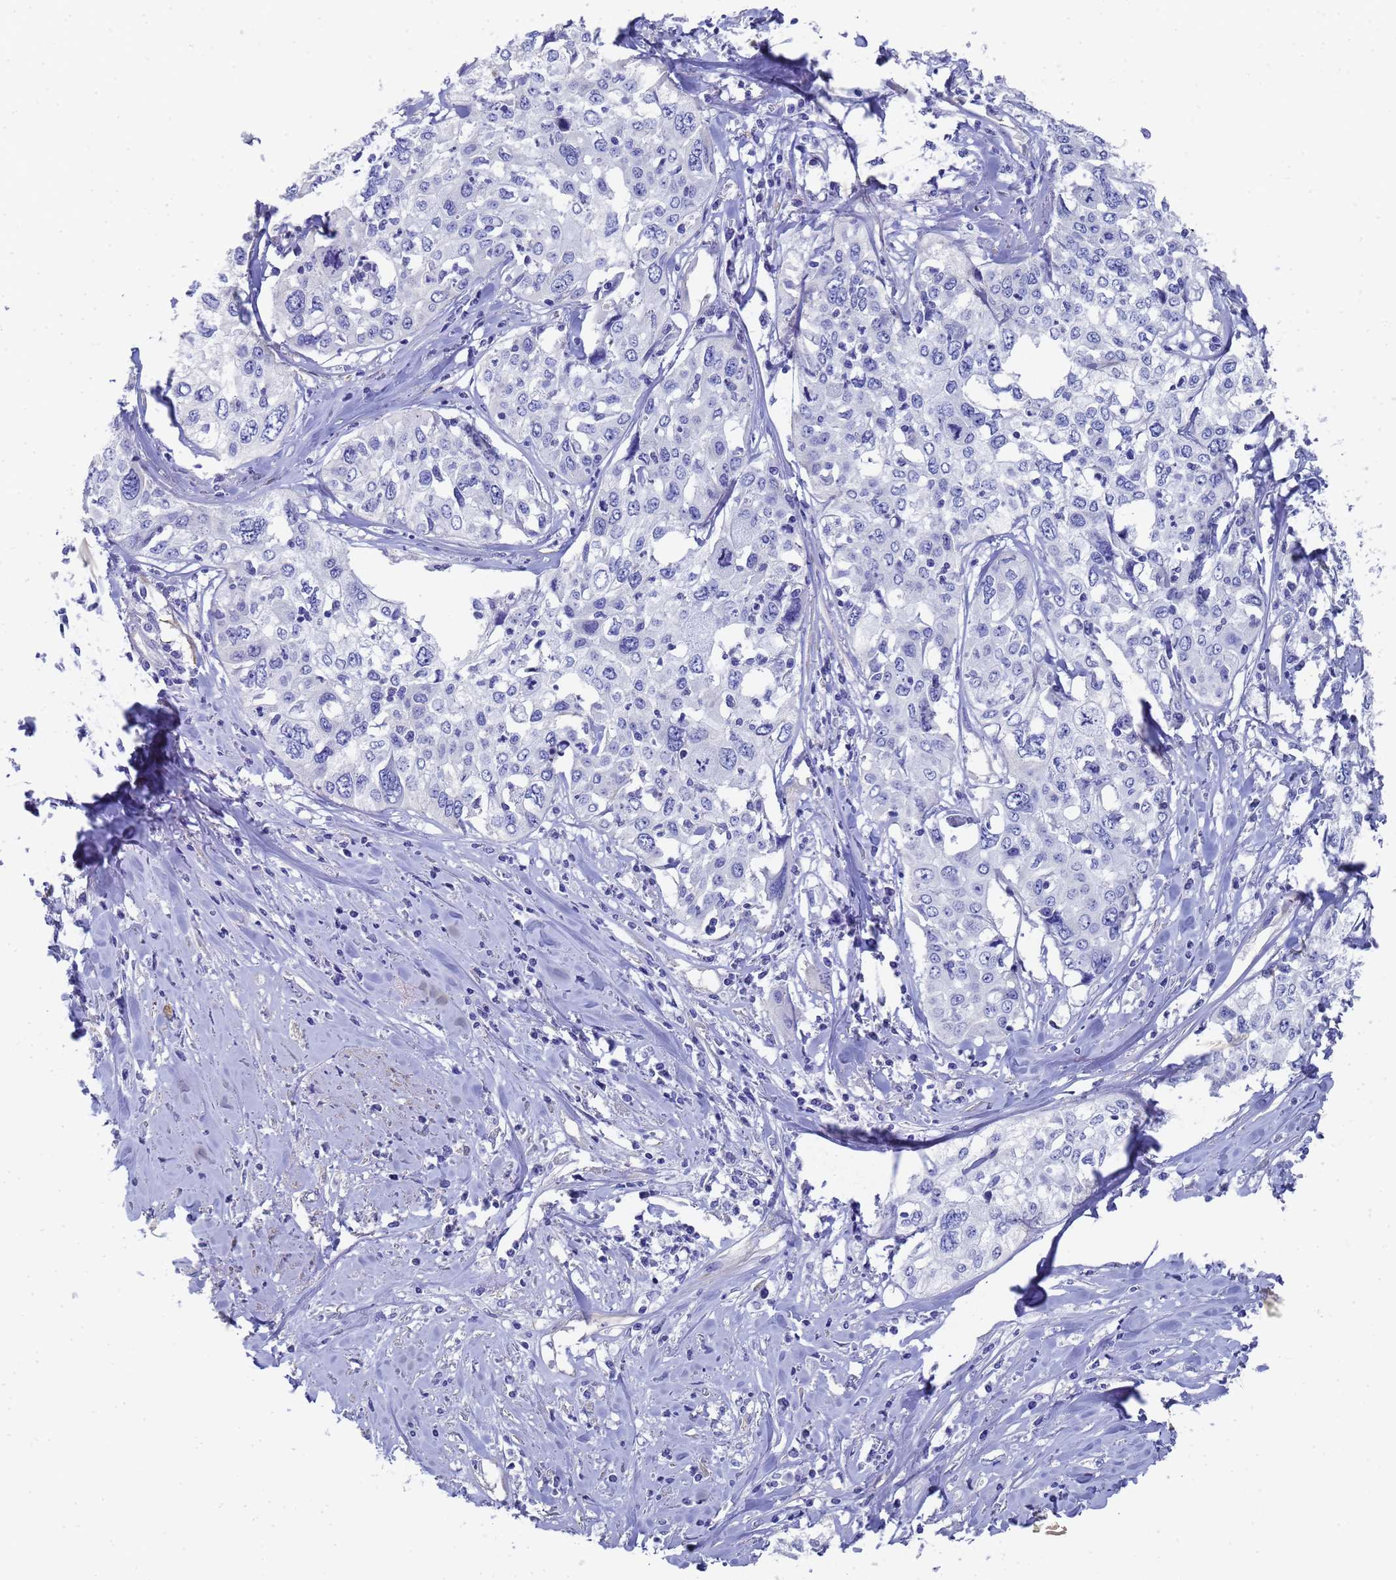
{"staining": {"intensity": "negative", "quantity": "none", "location": "none"}, "tissue": "cervical cancer", "cell_type": "Tumor cells", "image_type": "cancer", "snomed": [{"axis": "morphology", "description": "Squamous cell carcinoma, NOS"}, {"axis": "topography", "description": "Cervix"}], "caption": "There is no significant positivity in tumor cells of cervical cancer (squamous cell carcinoma).", "gene": "TUBB1", "patient": {"sex": "female", "age": 31}}